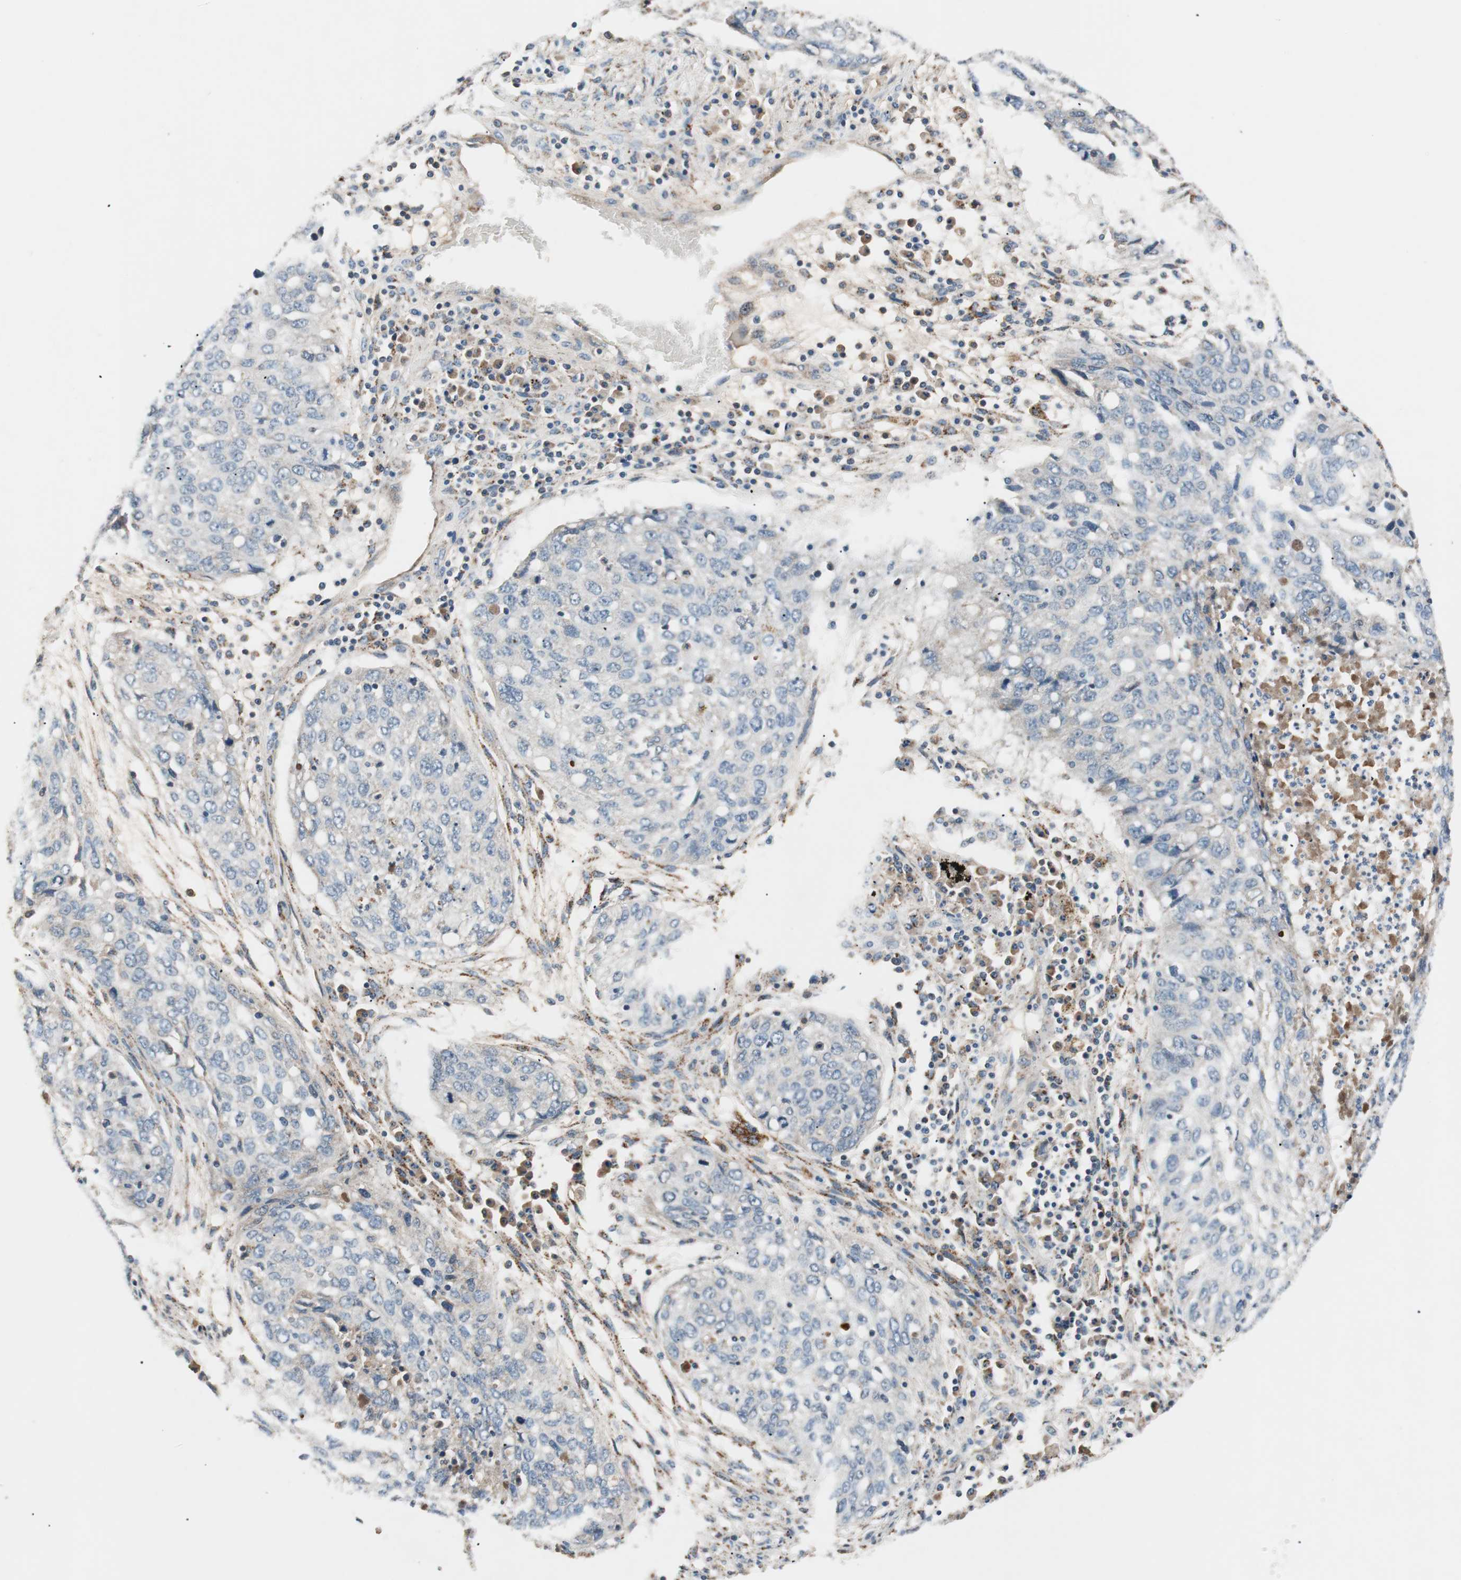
{"staining": {"intensity": "negative", "quantity": "none", "location": "none"}, "tissue": "lung cancer", "cell_type": "Tumor cells", "image_type": "cancer", "snomed": [{"axis": "morphology", "description": "Squamous cell carcinoma, NOS"}, {"axis": "topography", "description": "Lung"}], "caption": "There is no significant positivity in tumor cells of lung squamous cell carcinoma.", "gene": "HPN", "patient": {"sex": "female", "age": 63}}